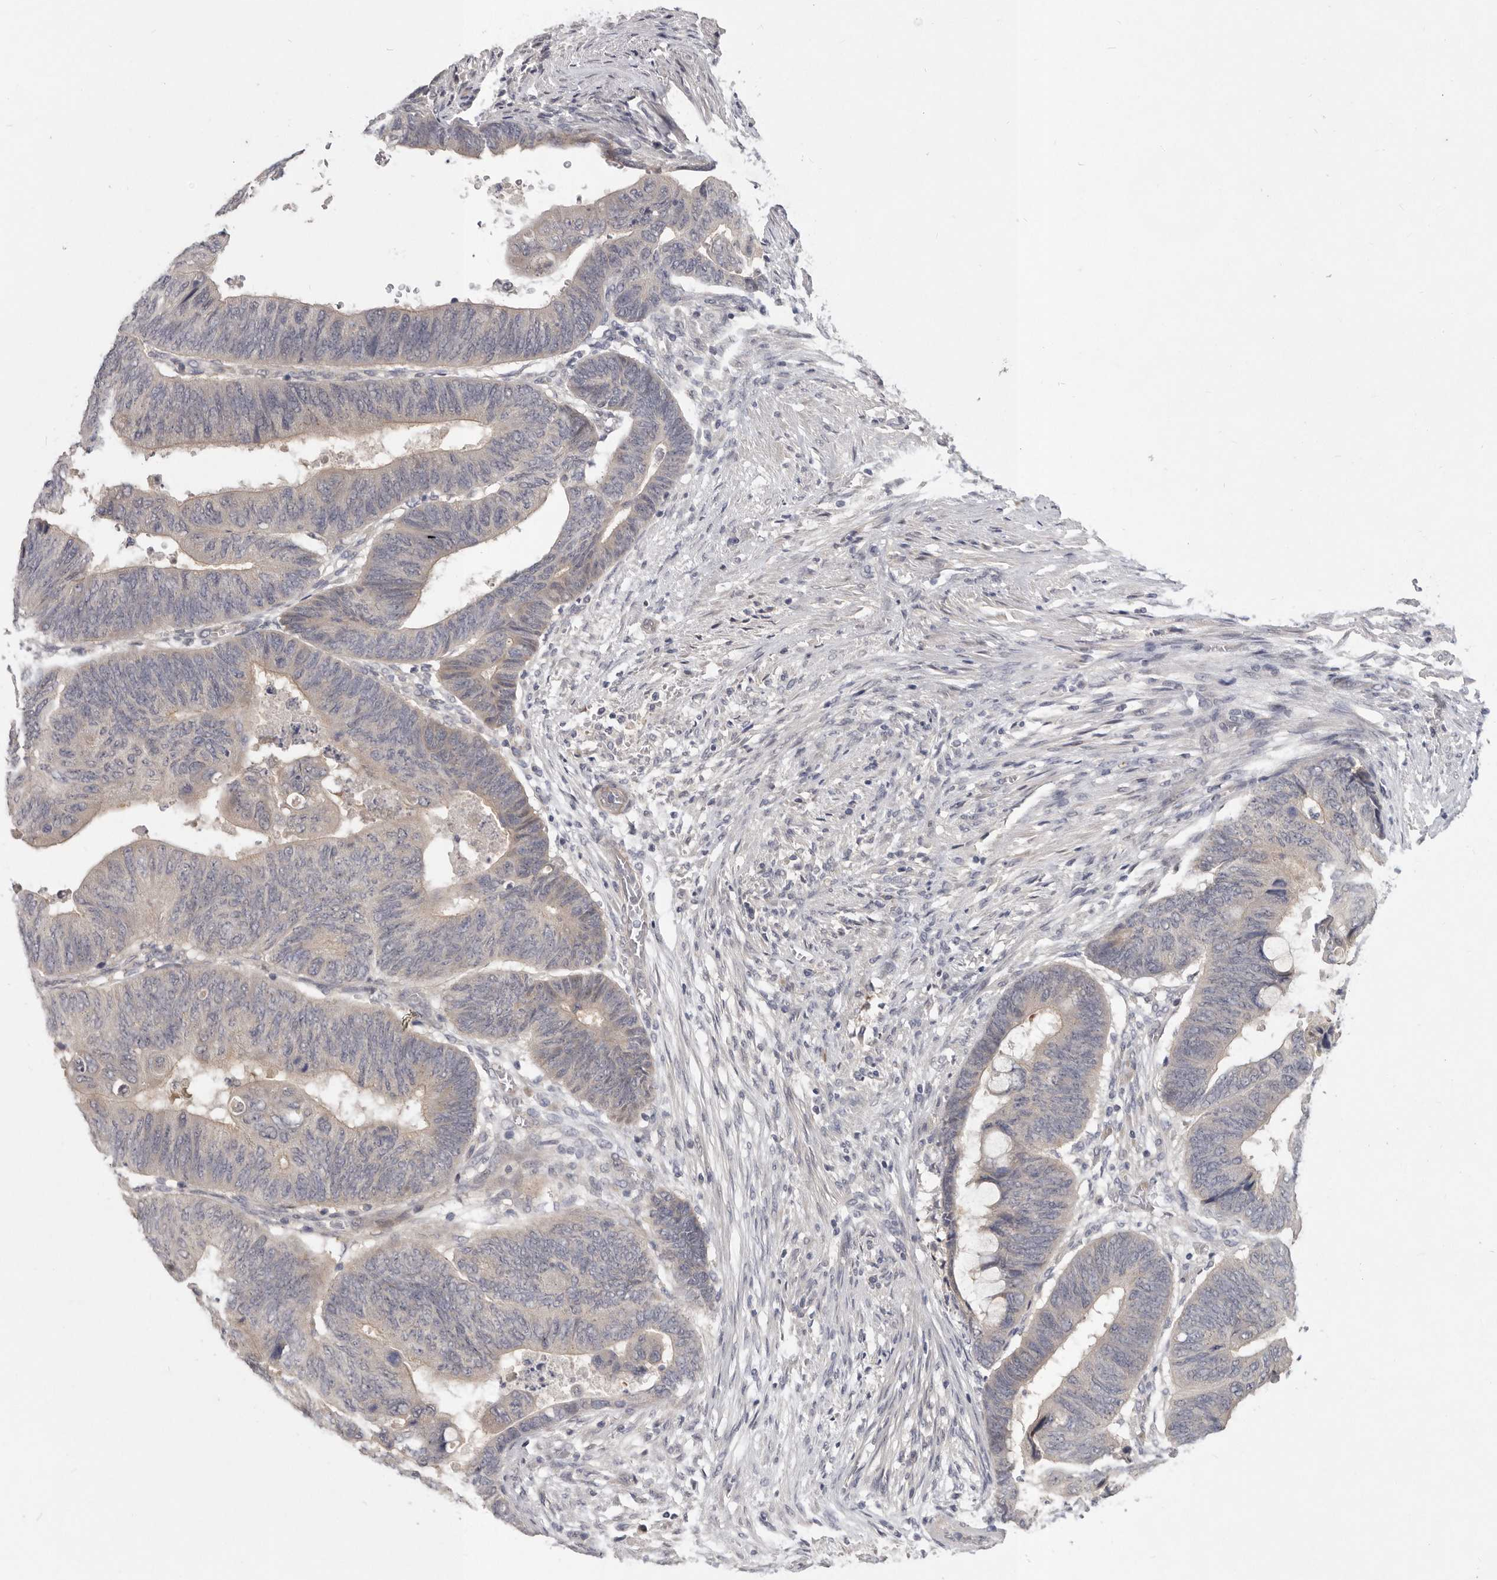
{"staining": {"intensity": "negative", "quantity": "none", "location": "none"}, "tissue": "colorectal cancer", "cell_type": "Tumor cells", "image_type": "cancer", "snomed": [{"axis": "morphology", "description": "Normal tissue, NOS"}, {"axis": "morphology", "description": "Adenocarcinoma, NOS"}, {"axis": "topography", "description": "Rectum"}, {"axis": "topography", "description": "Peripheral nerve tissue"}], "caption": "Human colorectal cancer (adenocarcinoma) stained for a protein using IHC reveals no staining in tumor cells.", "gene": "SLC22A1", "patient": {"sex": "male", "age": 92}}